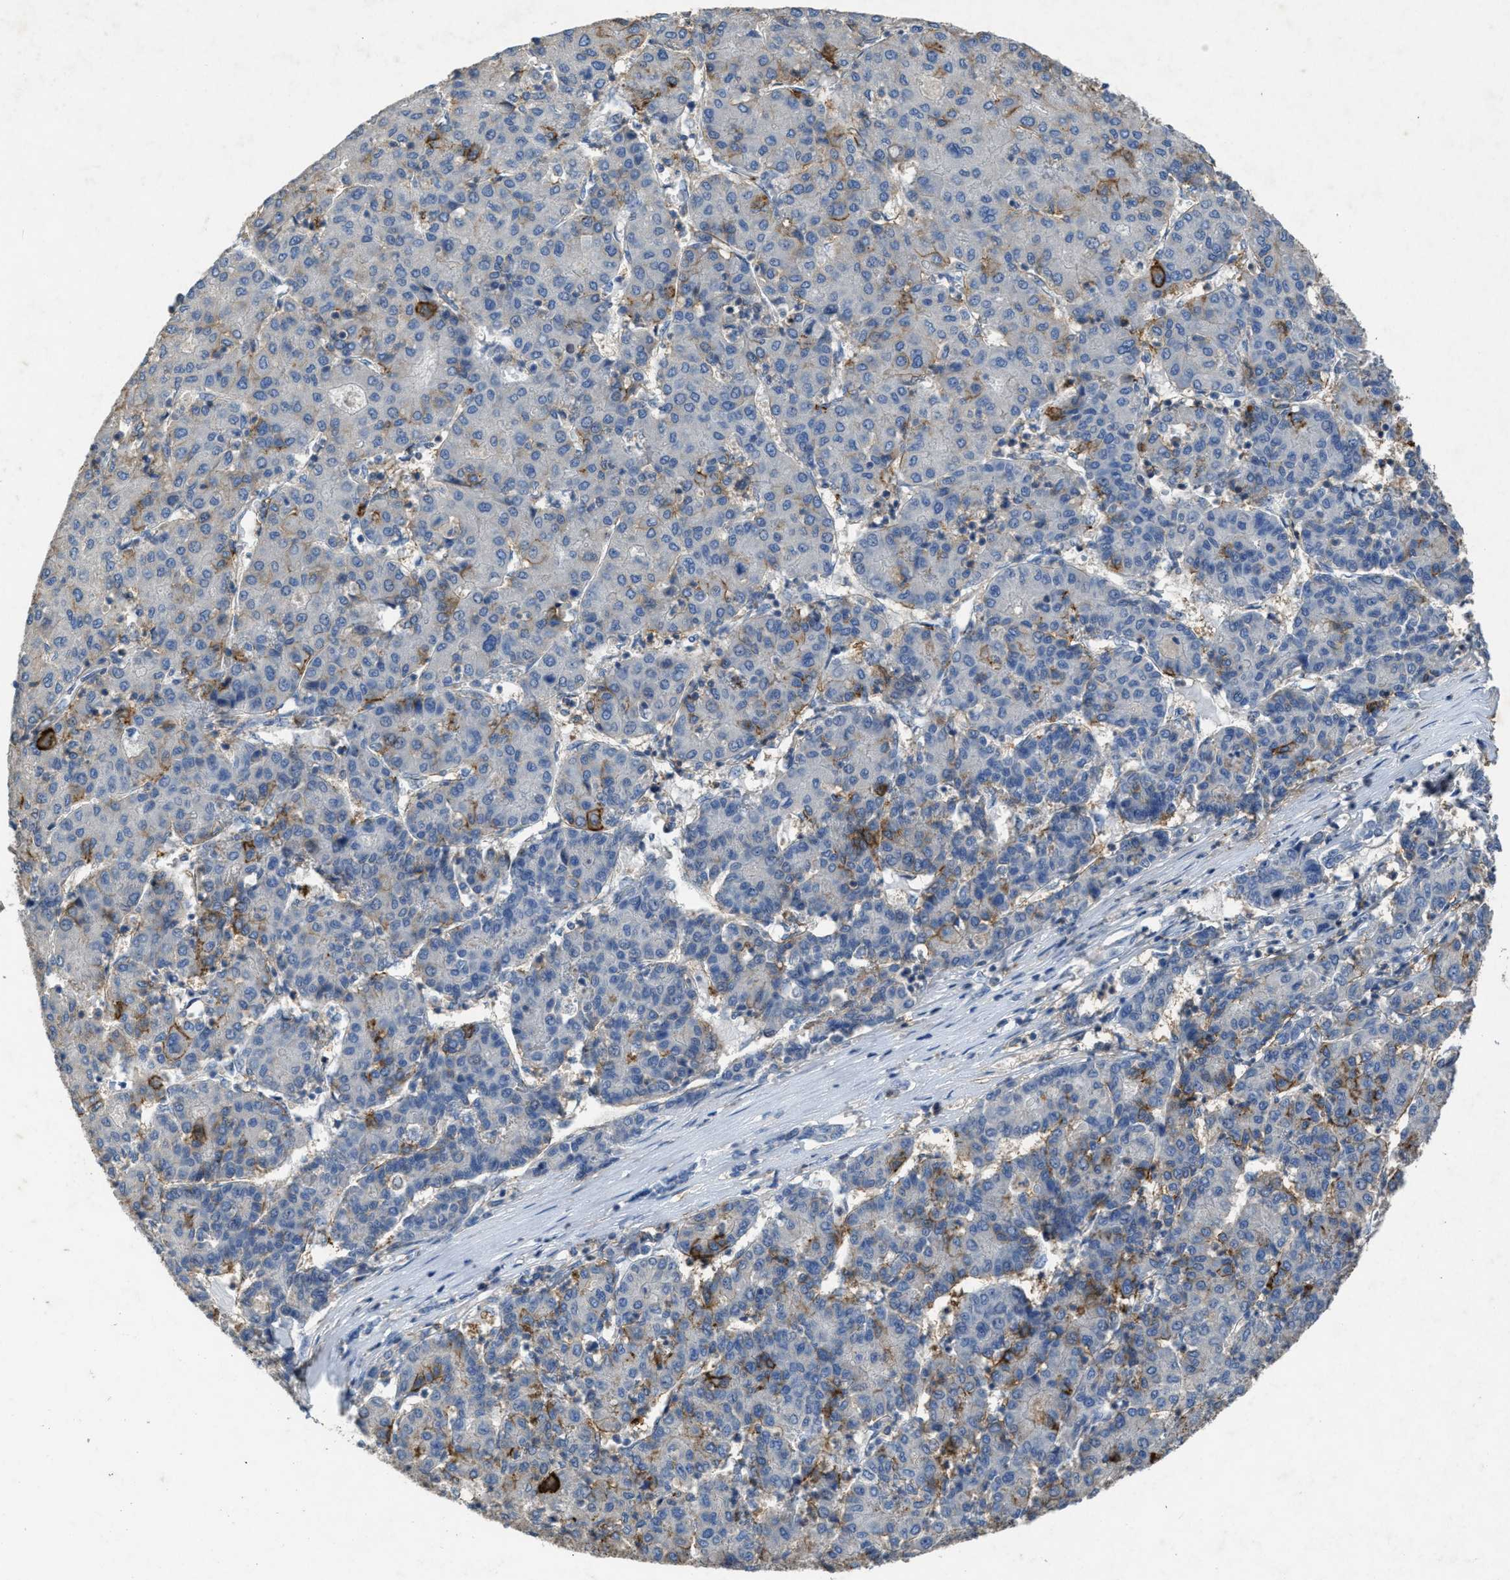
{"staining": {"intensity": "strong", "quantity": "<25%", "location": "cytoplasmic/membranous"}, "tissue": "liver cancer", "cell_type": "Tumor cells", "image_type": "cancer", "snomed": [{"axis": "morphology", "description": "Carcinoma, Hepatocellular, NOS"}, {"axis": "topography", "description": "Liver"}], "caption": "Immunohistochemical staining of human liver cancer exhibits medium levels of strong cytoplasmic/membranous expression in about <25% of tumor cells. The protein of interest is stained brown, and the nuclei are stained in blue (DAB (3,3'-diaminobenzidine) IHC with brightfield microscopy, high magnification).", "gene": "OR51E1", "patient": {"sex": "male", "age": 65}}